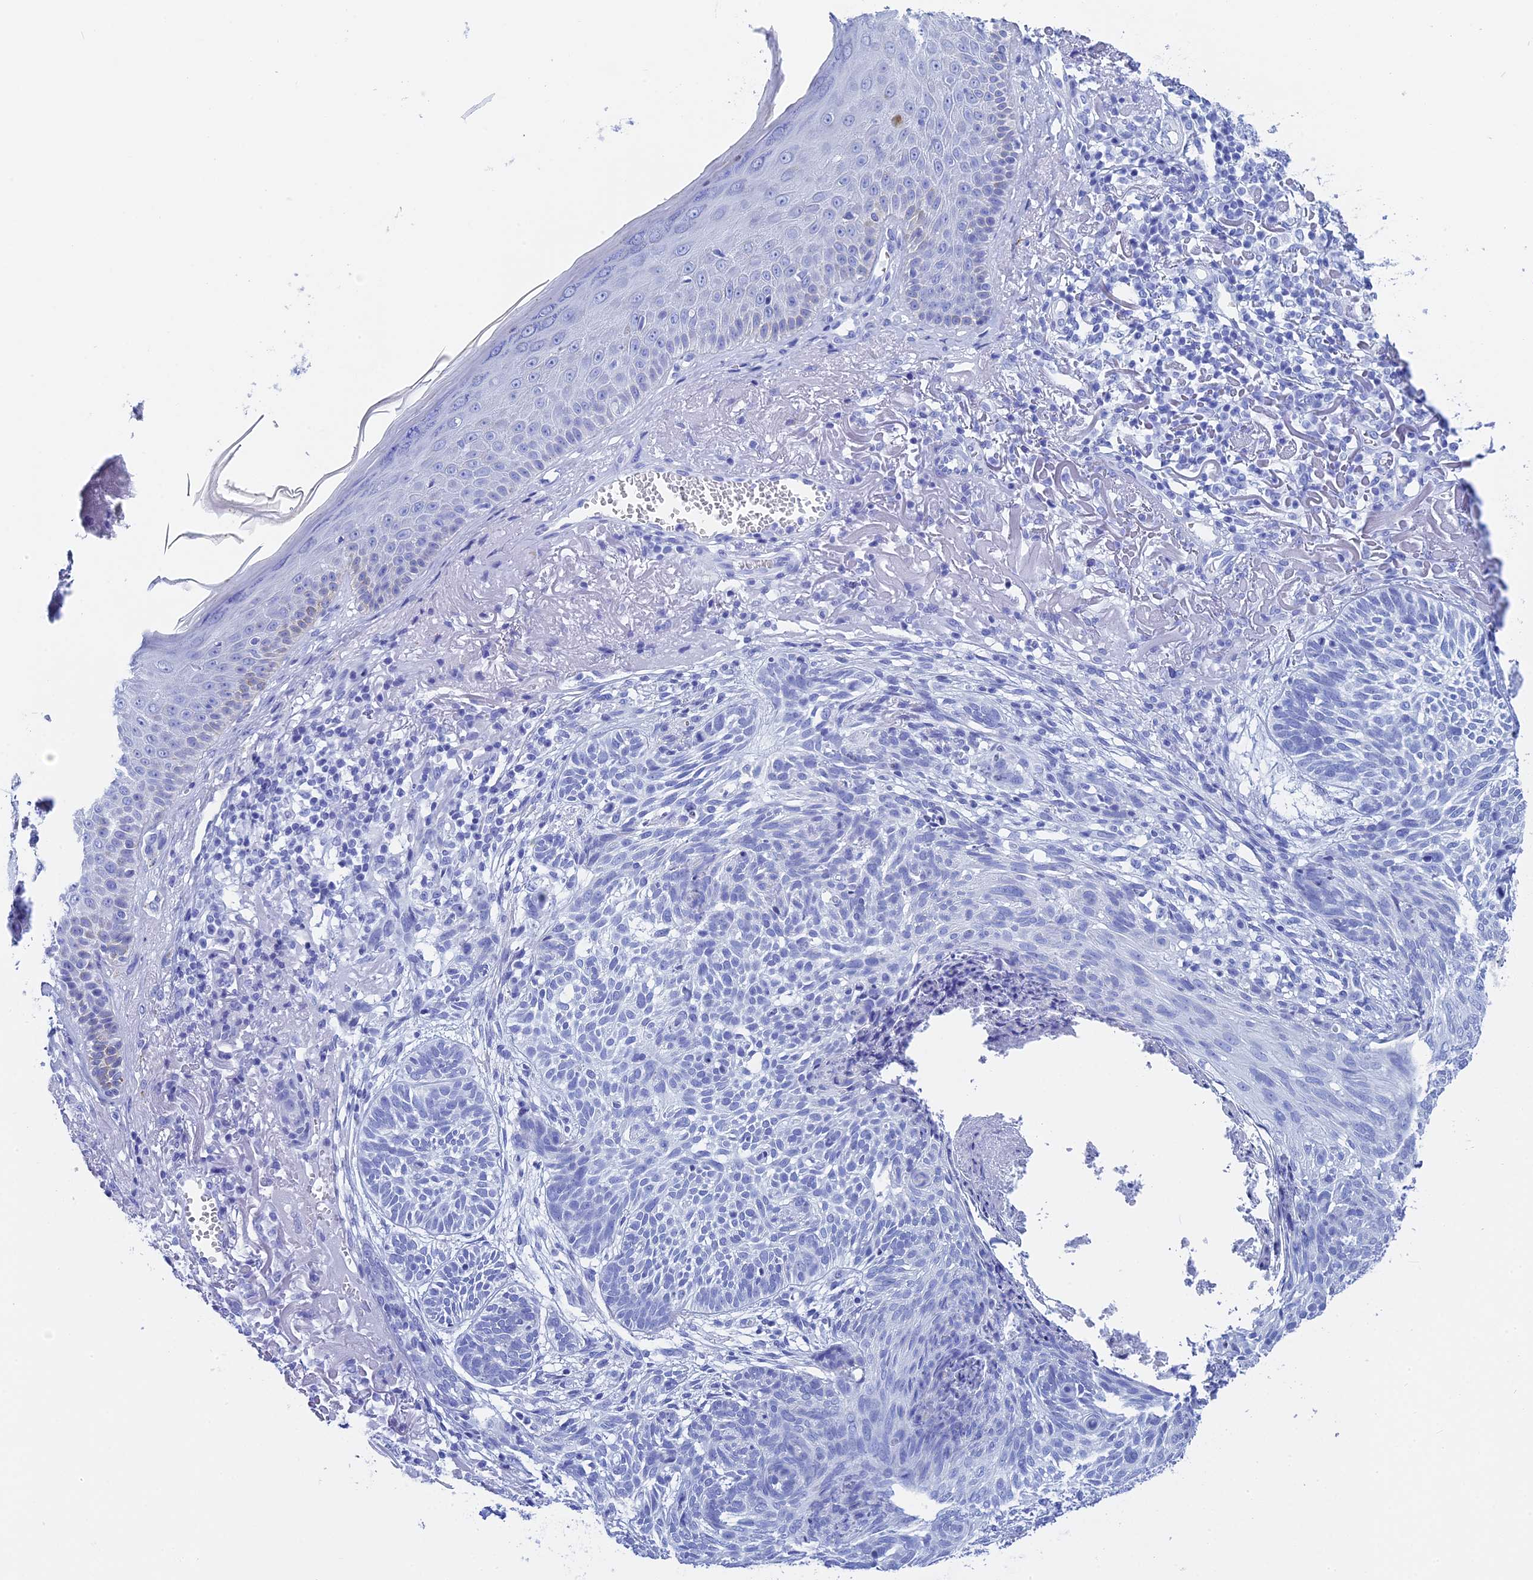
{"staining": {"intensity": "negative", "quantity": "none", "location": "none"}, "tissue": "skin cancer", "cell_type": "Tumor cells", "image_type": "cancer", "snomed": [{"axis": "morphology", "description": "Normal tissue, NOS"}, {"axis": "morphology", "description": "Basal cell carcinoma"}, {"axis": "topography", "description": "Skin"}], "caption": "This is an IHC image of skin basal cell carcinoma. There is no expression in tumor cells.", "gene": "TEX101", "patient": {"sex": "male", "age": 66}}